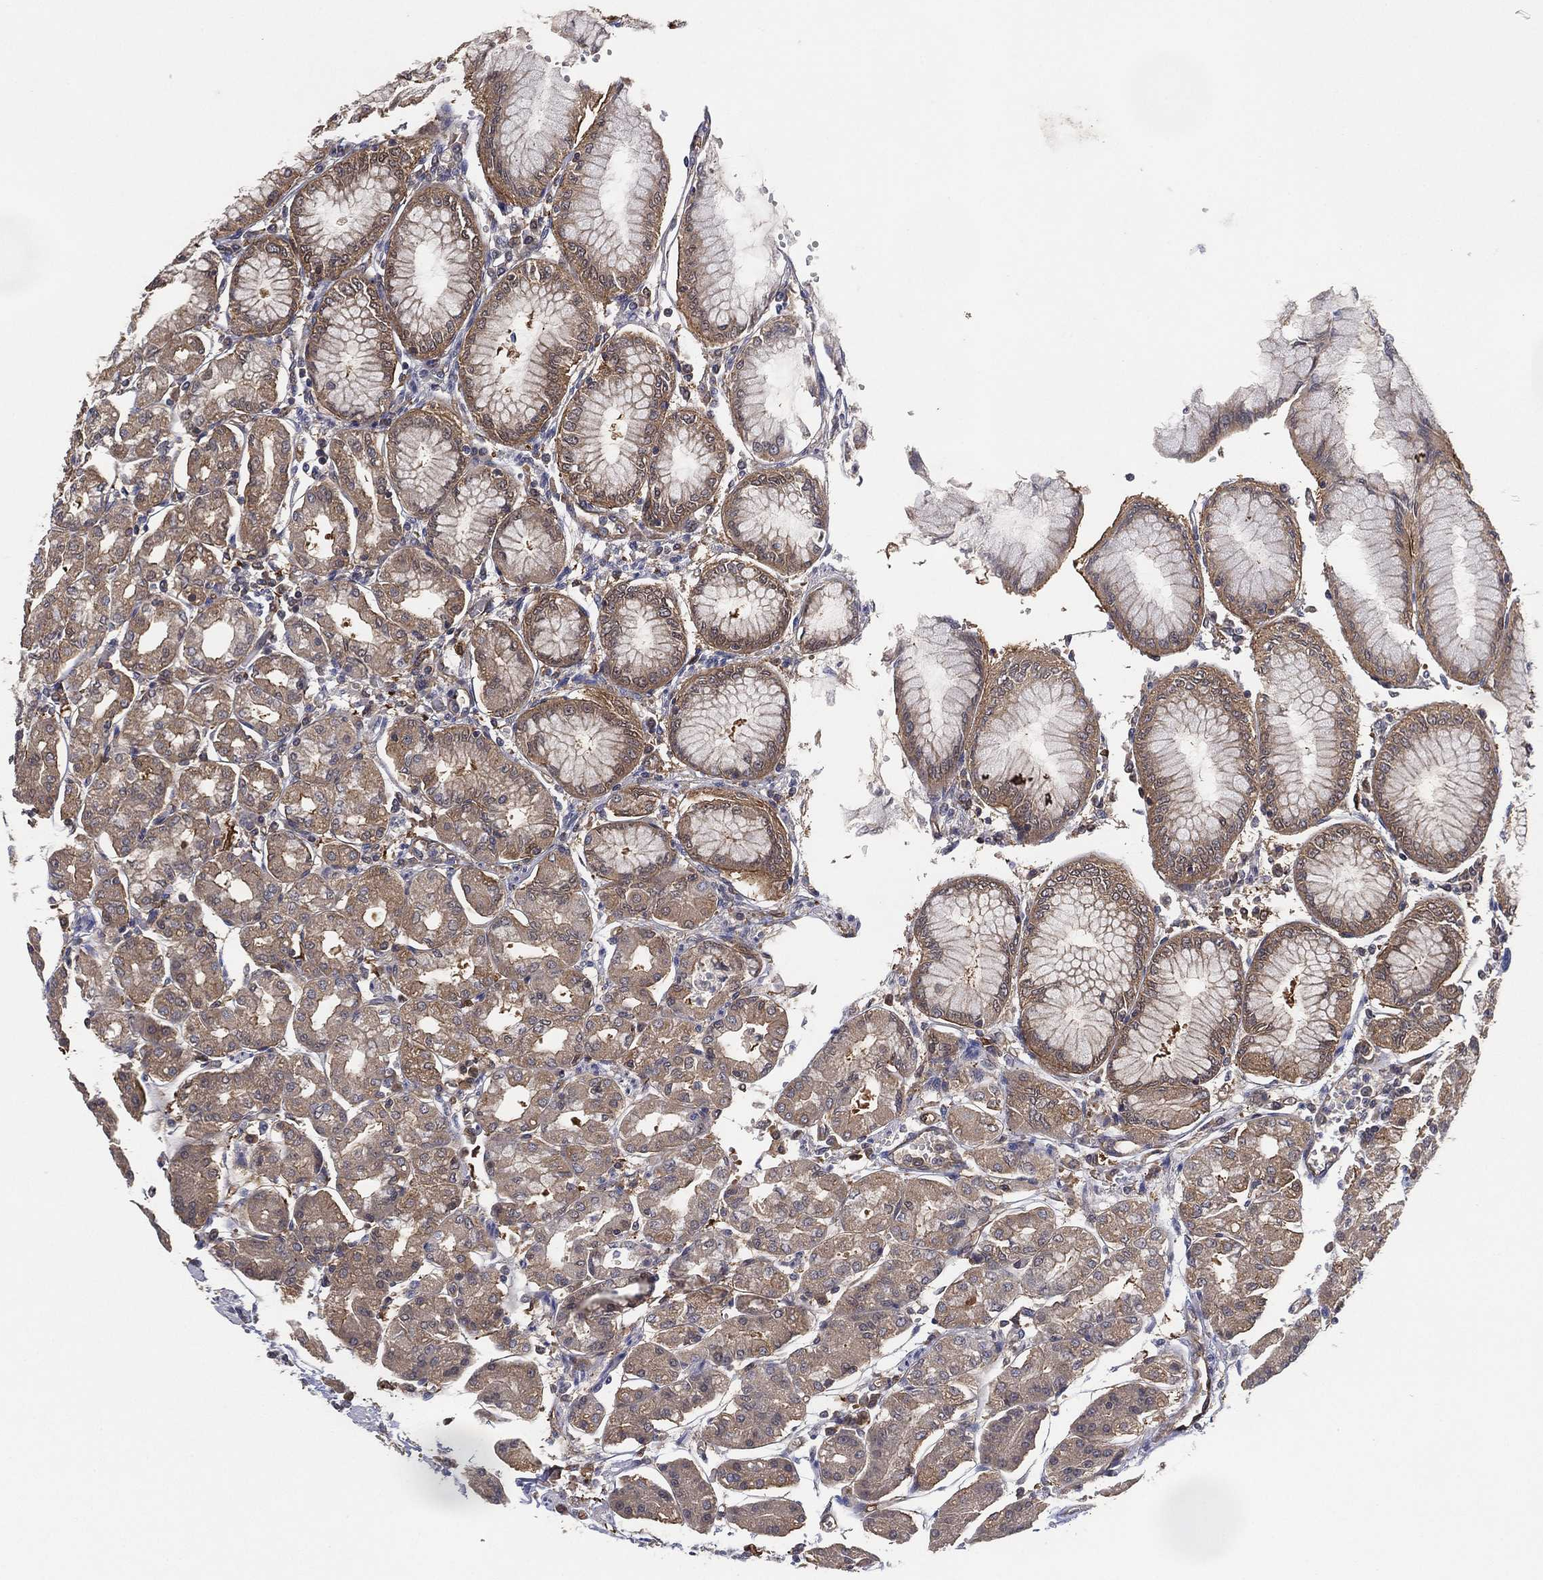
{"staining": {"intensity": "weak", "quantity": "25%-75%", "location": "cytoplasmic/membranous"}, "tissue": "stomach", "cell_type": "Glandular cells", "image_type": "normal", "snomed": [{"axis": "morphology", "description": "Normal tissue, NOS"}, {"axis": "topography", "description": "Skeletal muscle"}, {"axis": "topography", "description": "Stomach"}], "caption": "Immunohistochemical staining of normal human stomach exhibits weak cytoplasmic/membranous protein staining in about 25%-75% of glandular cells. (brown staining indicates protein expression, while blue staining denotes nuclei).", "gene": "PSMG4", "patient": {"sex": "female", "age": 57}}